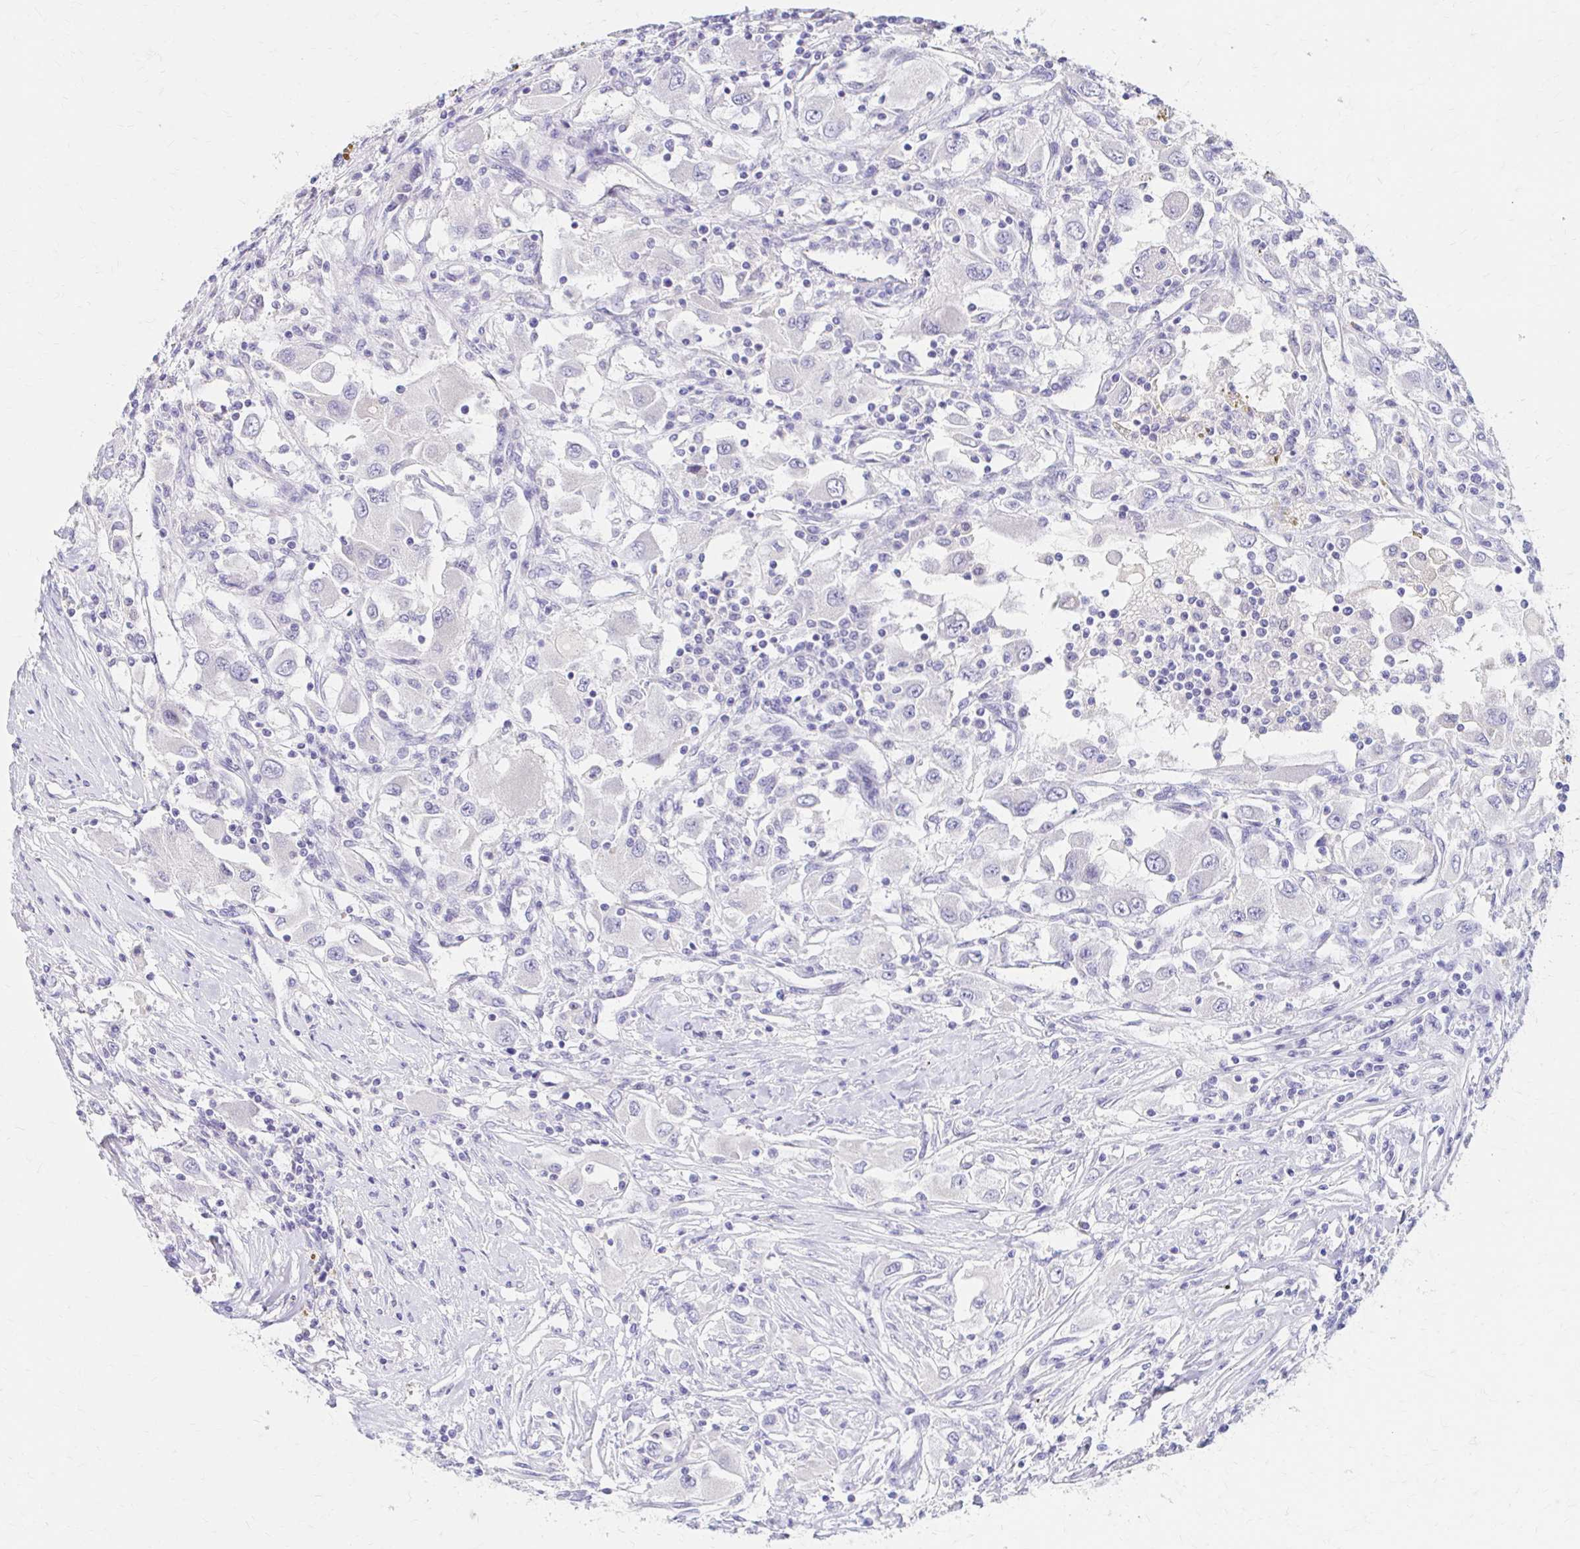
{"staining": {"intensity": "negative", "quantity": "none", "location": "none"}, "tissue": "renal cancer", "cell_type": "Tumor cells", "image_type": "cancer", "snomed": [{"axis": "morphology", "description": "Adenocarcinoma, NOS"}, {"axis": "topography", "description": "Kidney"}], "caption": "Tumor cells are negative for protein expression in human renal cancer. (DAB (3,3'-diaminobenzidine) immunohistochemistry, high magnification).", "gene": "AZGP1", "patient": {"sex": "female", "age": 67}}